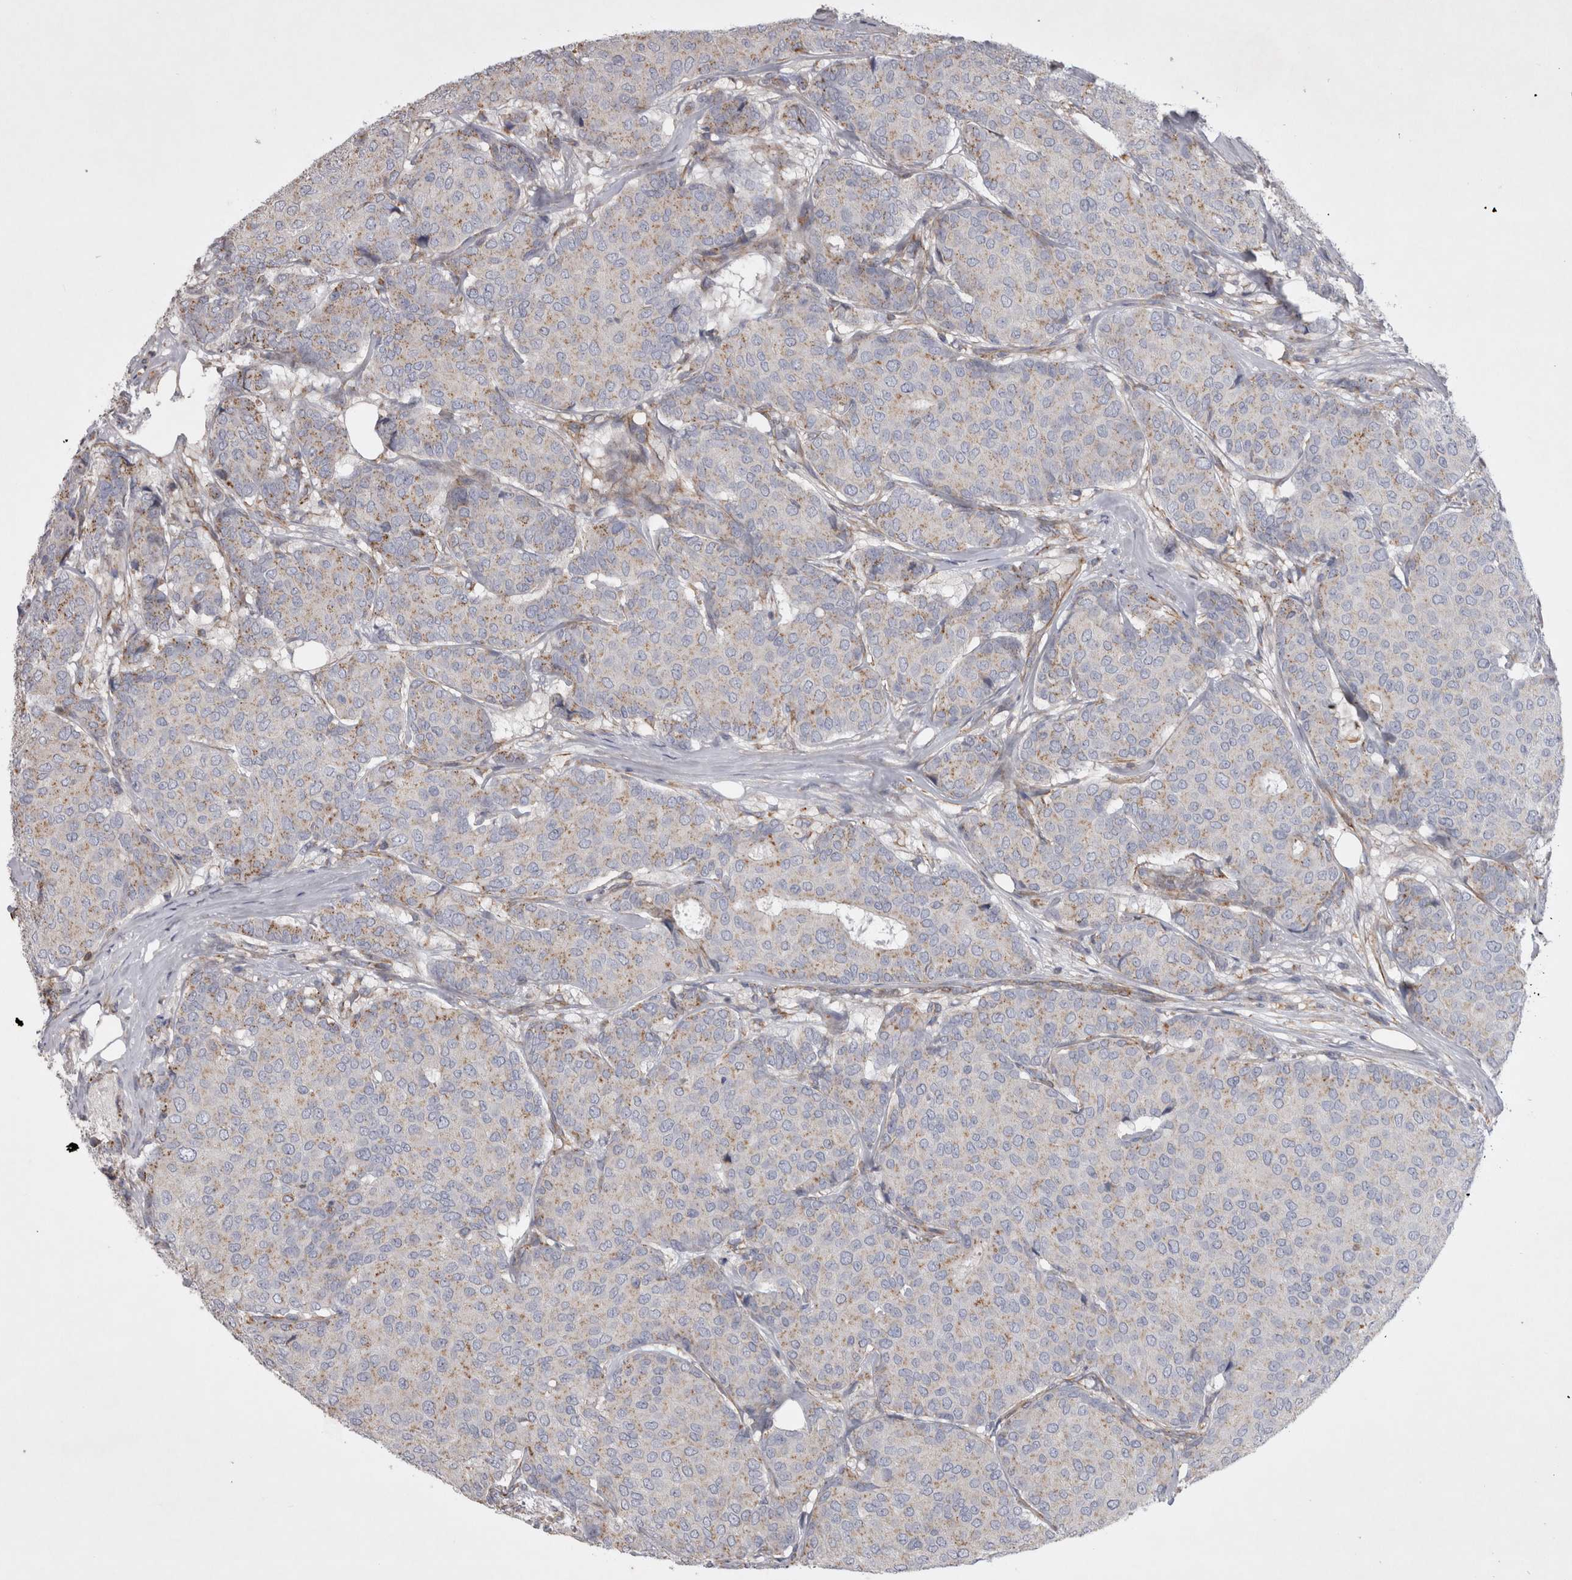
{"staining": {"intensity": "weak", "quantity": "25%-75%", "location": "cytoplasmic/membranous"}, "tissue": "breast cancer", "cell_type": "Tumor cells", "image_type": "cancer", "snomed": [{"axis": "morphology", "description": "Duct carcinoma"}, {"axis": "topography", "description": "Breast"}], "caption": "A brown stain shows weak cytoplasmic/membranous positivity of a protein in infiltrating ductal carcinoma (breast) tumor cells.", "gene": "STRADB", "patient": {"sex": "female", "age": 75}}